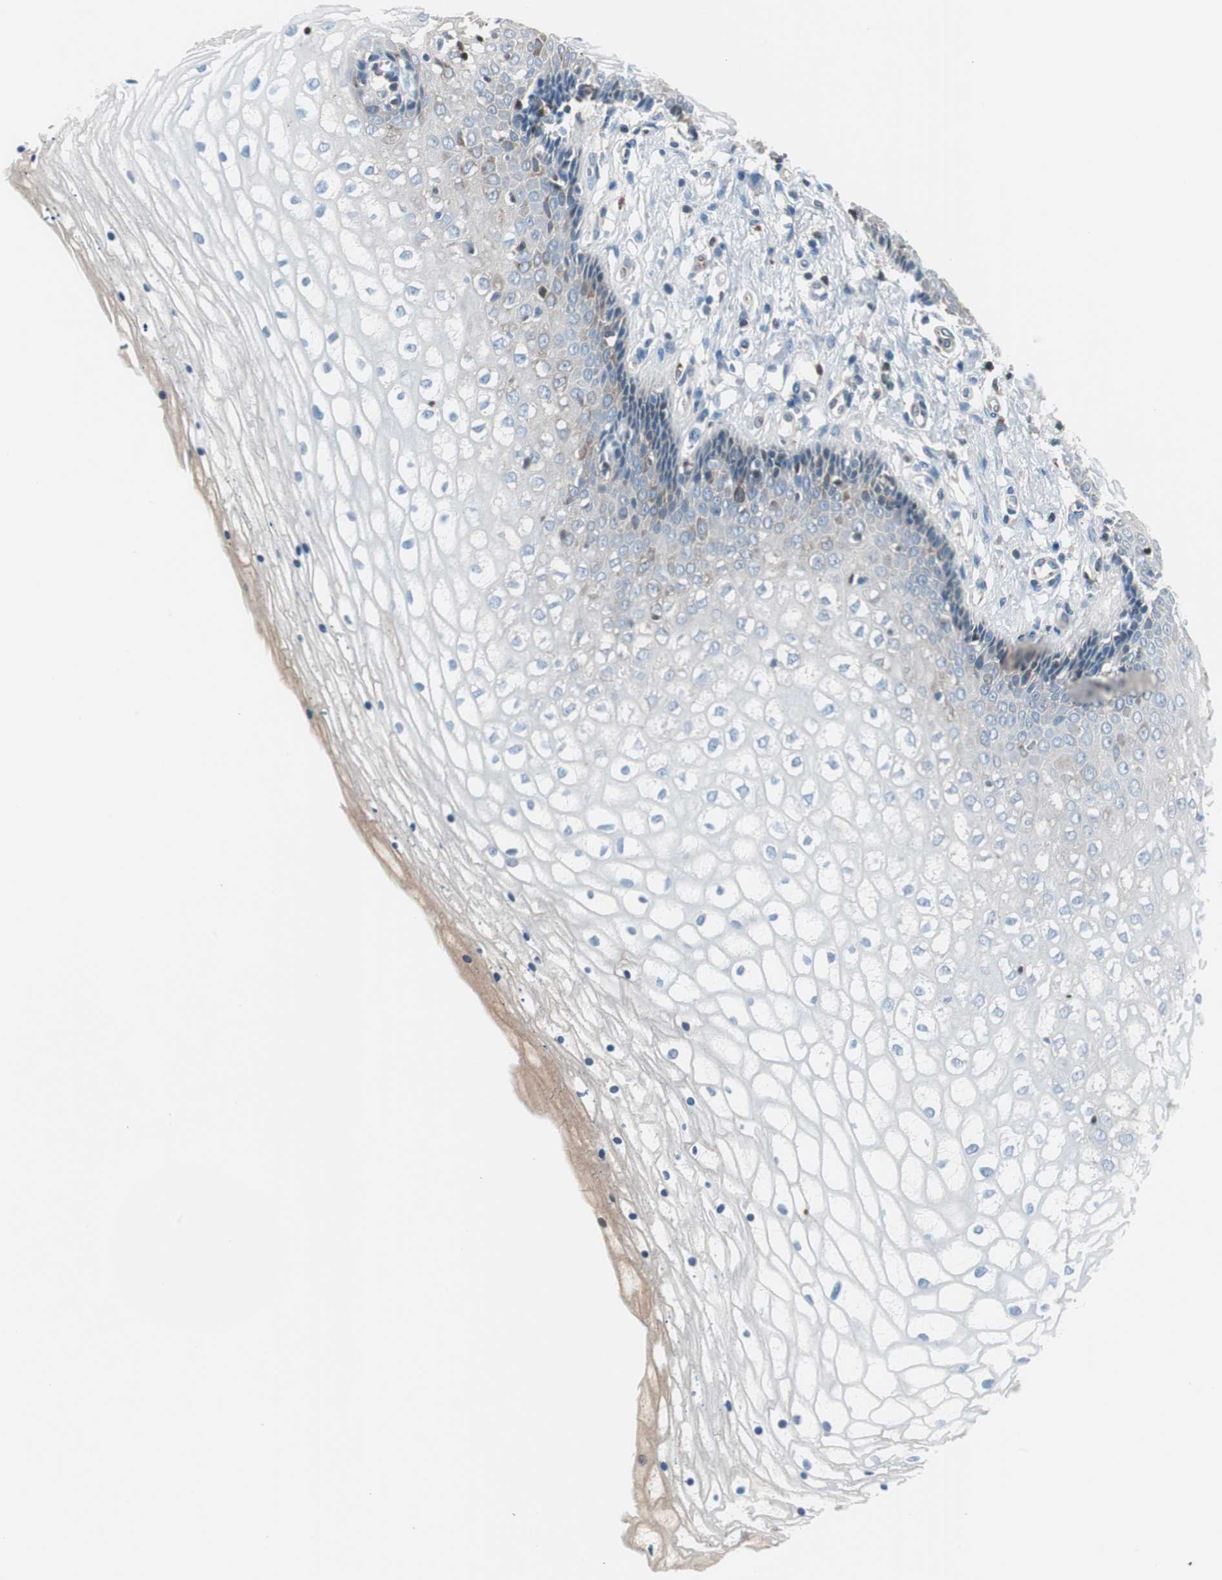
{"staining": {"intensity": "weak", "quantity": "<25%", "location": "cytoplasmic/membranous"}, "tissue": "vagina", "cell_type": "Squamous epithelial cells", "image_type": "normal", "snomed": [{"axis": "morphology", "description": "Normal tissue, NOS"}, {"axis": "topography", "description": "Soft tissue"}, {"axis": "topography", "description": "Vagina"}], "caption": "Immunohistochemistry image of unremarkable vagina: vagina stained with DAB exhibits no significant protein expression in squamous epithelial cells.", "gene": "SERPINF1", "patient": {"sex": "female", "age": 61}}